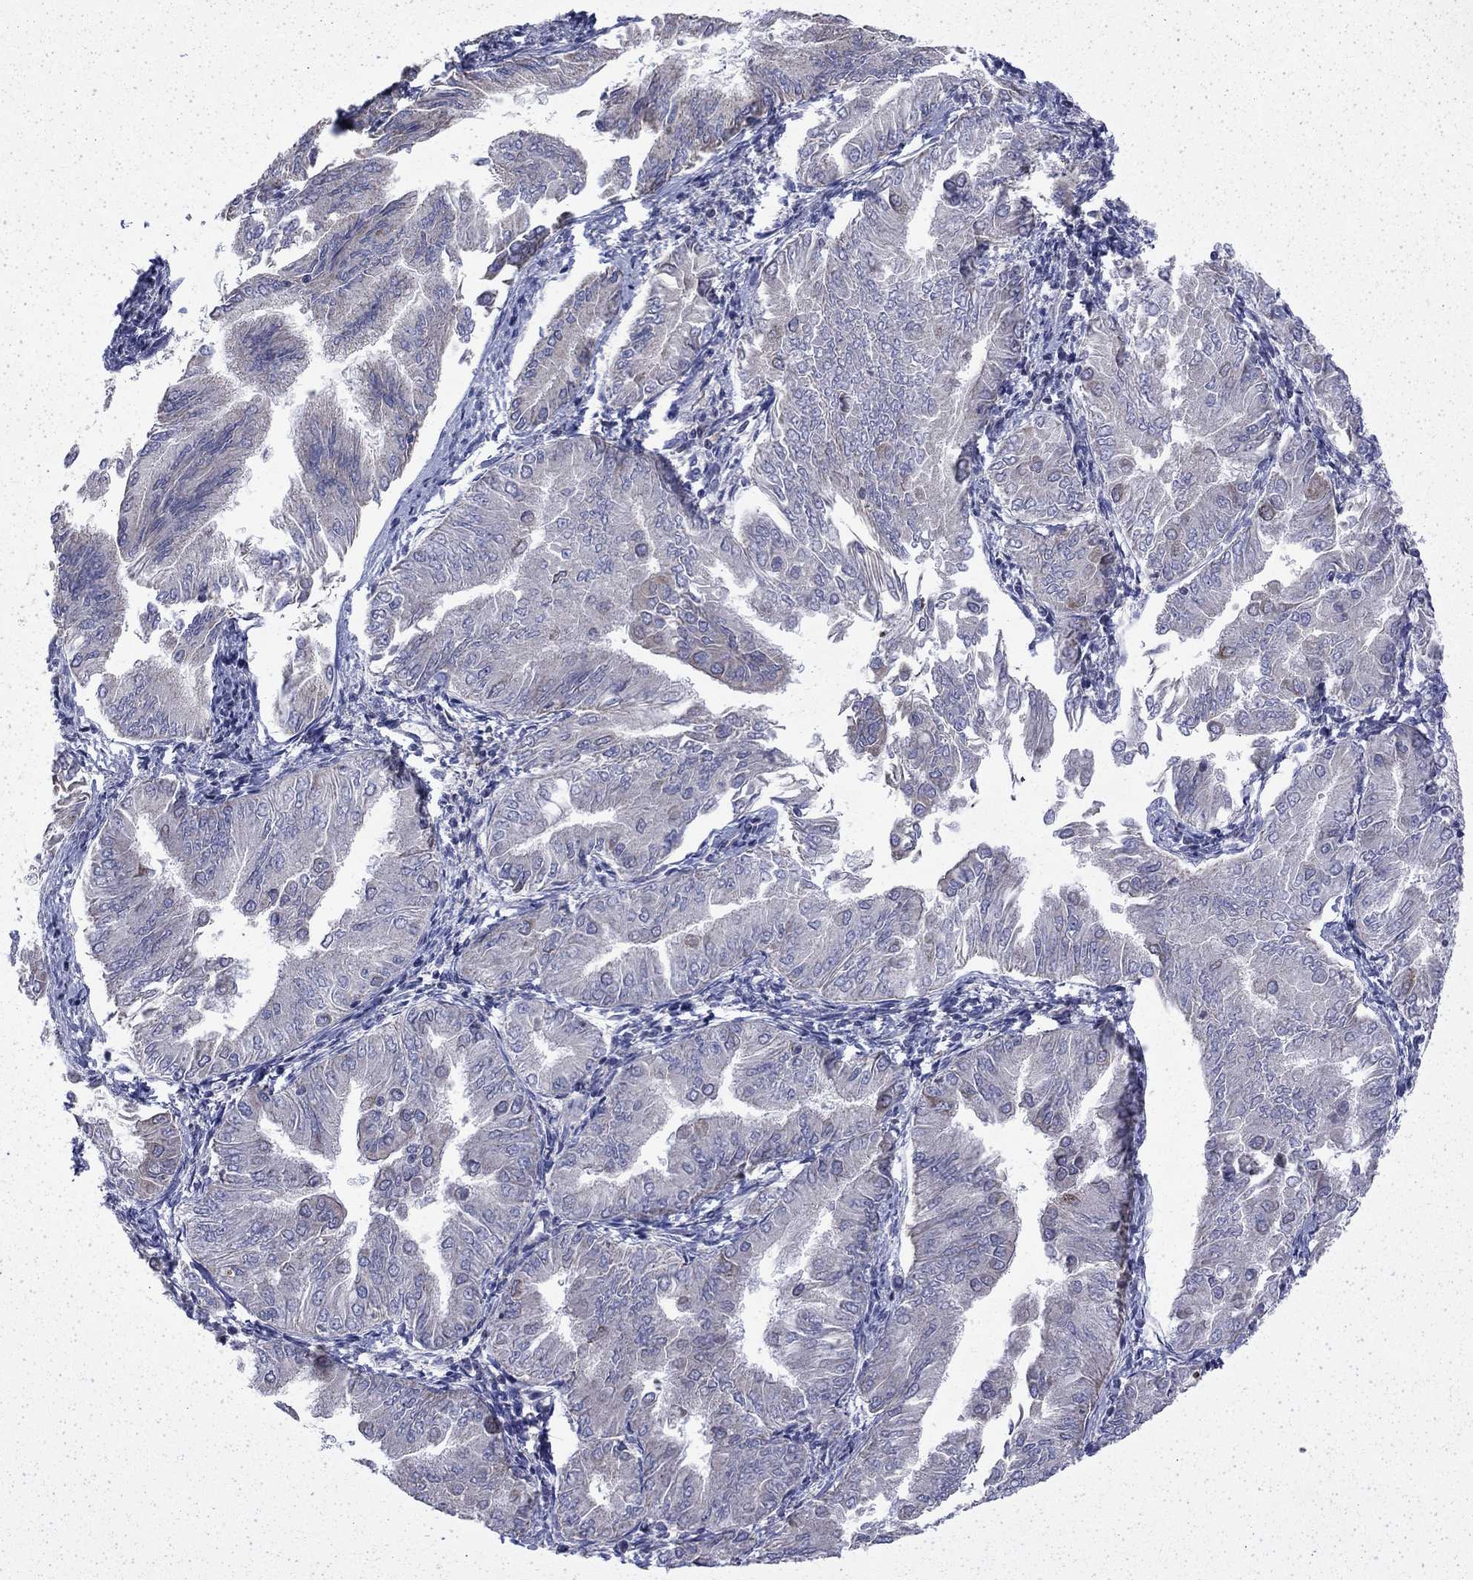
{"staining": {"intensity": "negative", "quantity": "none", "location": "none"}, "tissue": "endometrial cancer", "cell_type": "Tumor cells", "image_type": "cancer", "snomed": [{"axis": "morphology", "description": "Adenocarcinoma, NOS"}, {"axis": "topography", "description": "Endometrium"}], "caption": "Tumor cells show no significant positivity in endometrial cancer (adenocarcinoma). (Immunohistochemistry, brightfield microscopy, high magnification).", "gene": "DTNA", "patient": {"sex": "female", "age": 53}}